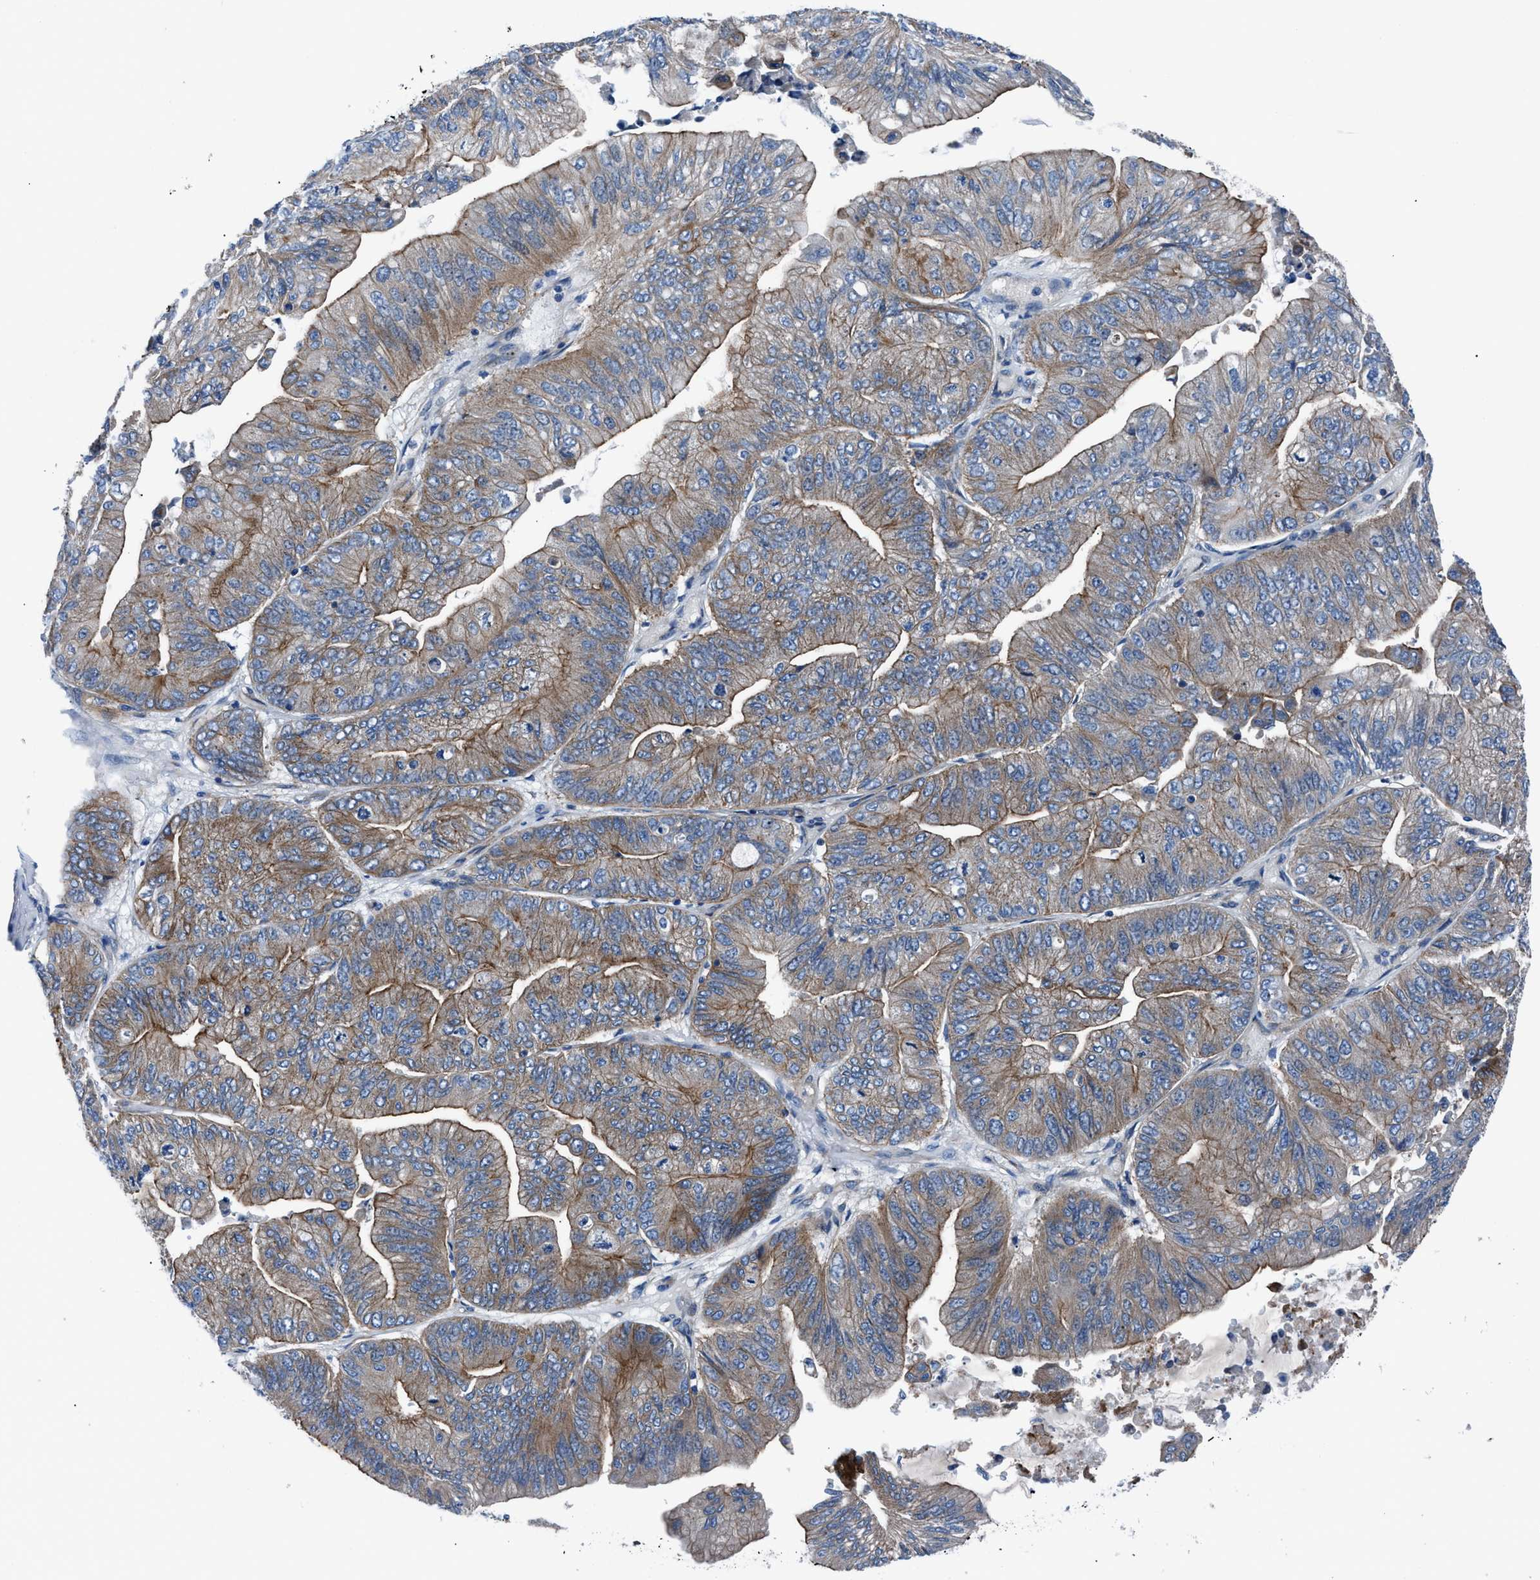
{"staining": {"intensity": "moderate", "quantity": ">75%", "location": "cytoplasmic/membranous"}, "tissue": "ovarian cancer", "cell_type": "Tumor cells", "image_type": "cancer", "snomed": [{"axis": "morphology", "description": "Cystadenocarcinoma, mucinous, NOS"}, {"axis": "topography", "description": "Ovary"}], "caption": "Mucinous cystadenocarcinoma (ovarian) tissue displays moderate cytoplasmic/membranous staining in about >75% of tumor cells", "gene": "TRIP4", "patient": {"sex": "female", "age": 61}}